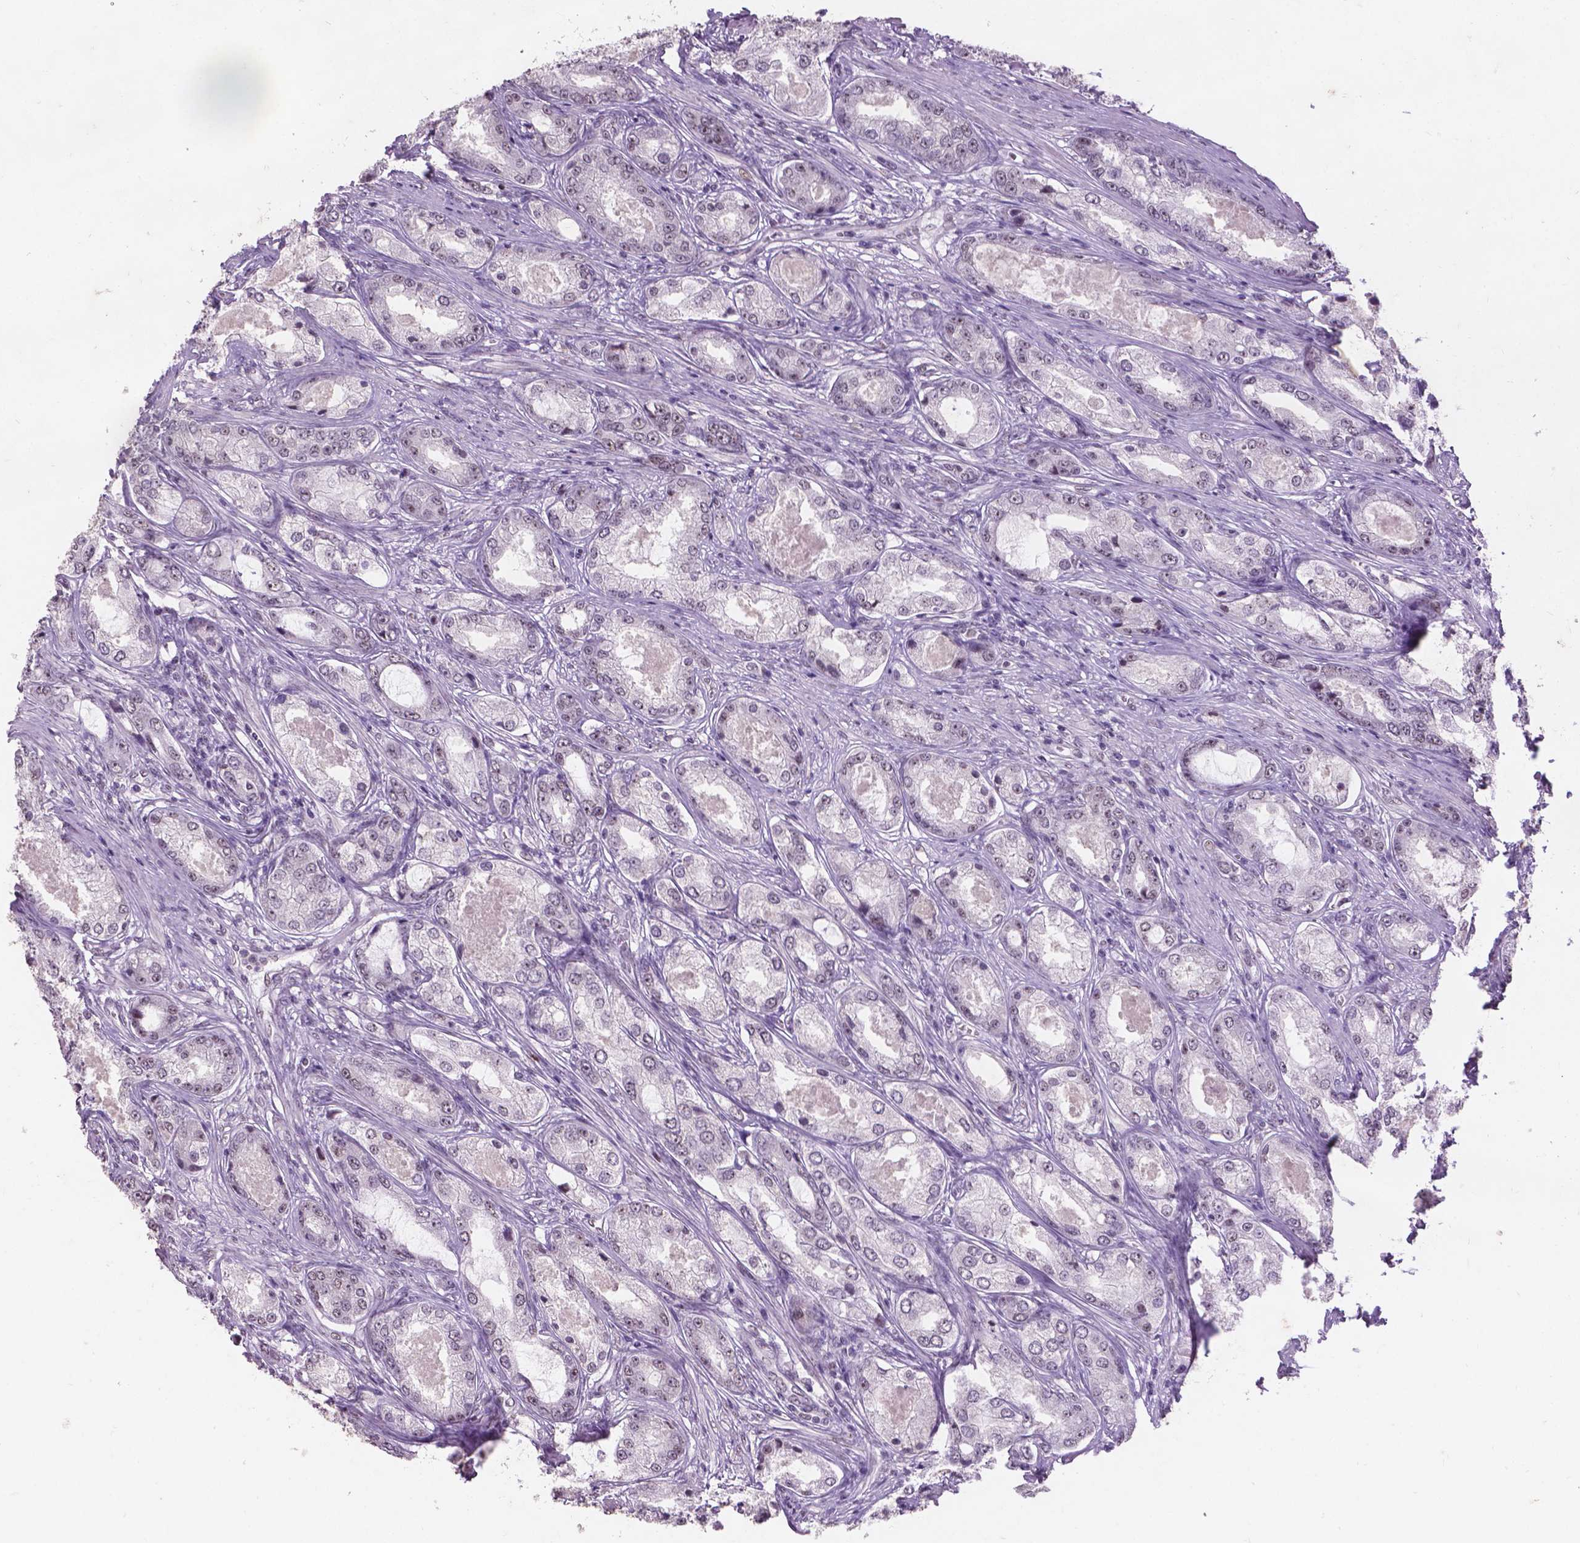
{"staining": {"intensity": "negative", "quantity": "none", "location": "none"}, "tissue": "prostate cancer", "cell_type": "Tumor cells", "image_type": "cancer", "snomed": [{"axis": "morphology", "description": "Adenocarcinoma, Low grade"}, {"axis": "topography", "description": "Prostate"}], "caption": "A high-resolution image shows immunohistochemistry staining of adenocarcinoma (low-grade) (prostate), which exhibits no significant expression in tumor cells.", "gene": "COIL", "patient": {"sex": "male", "age": 68}}